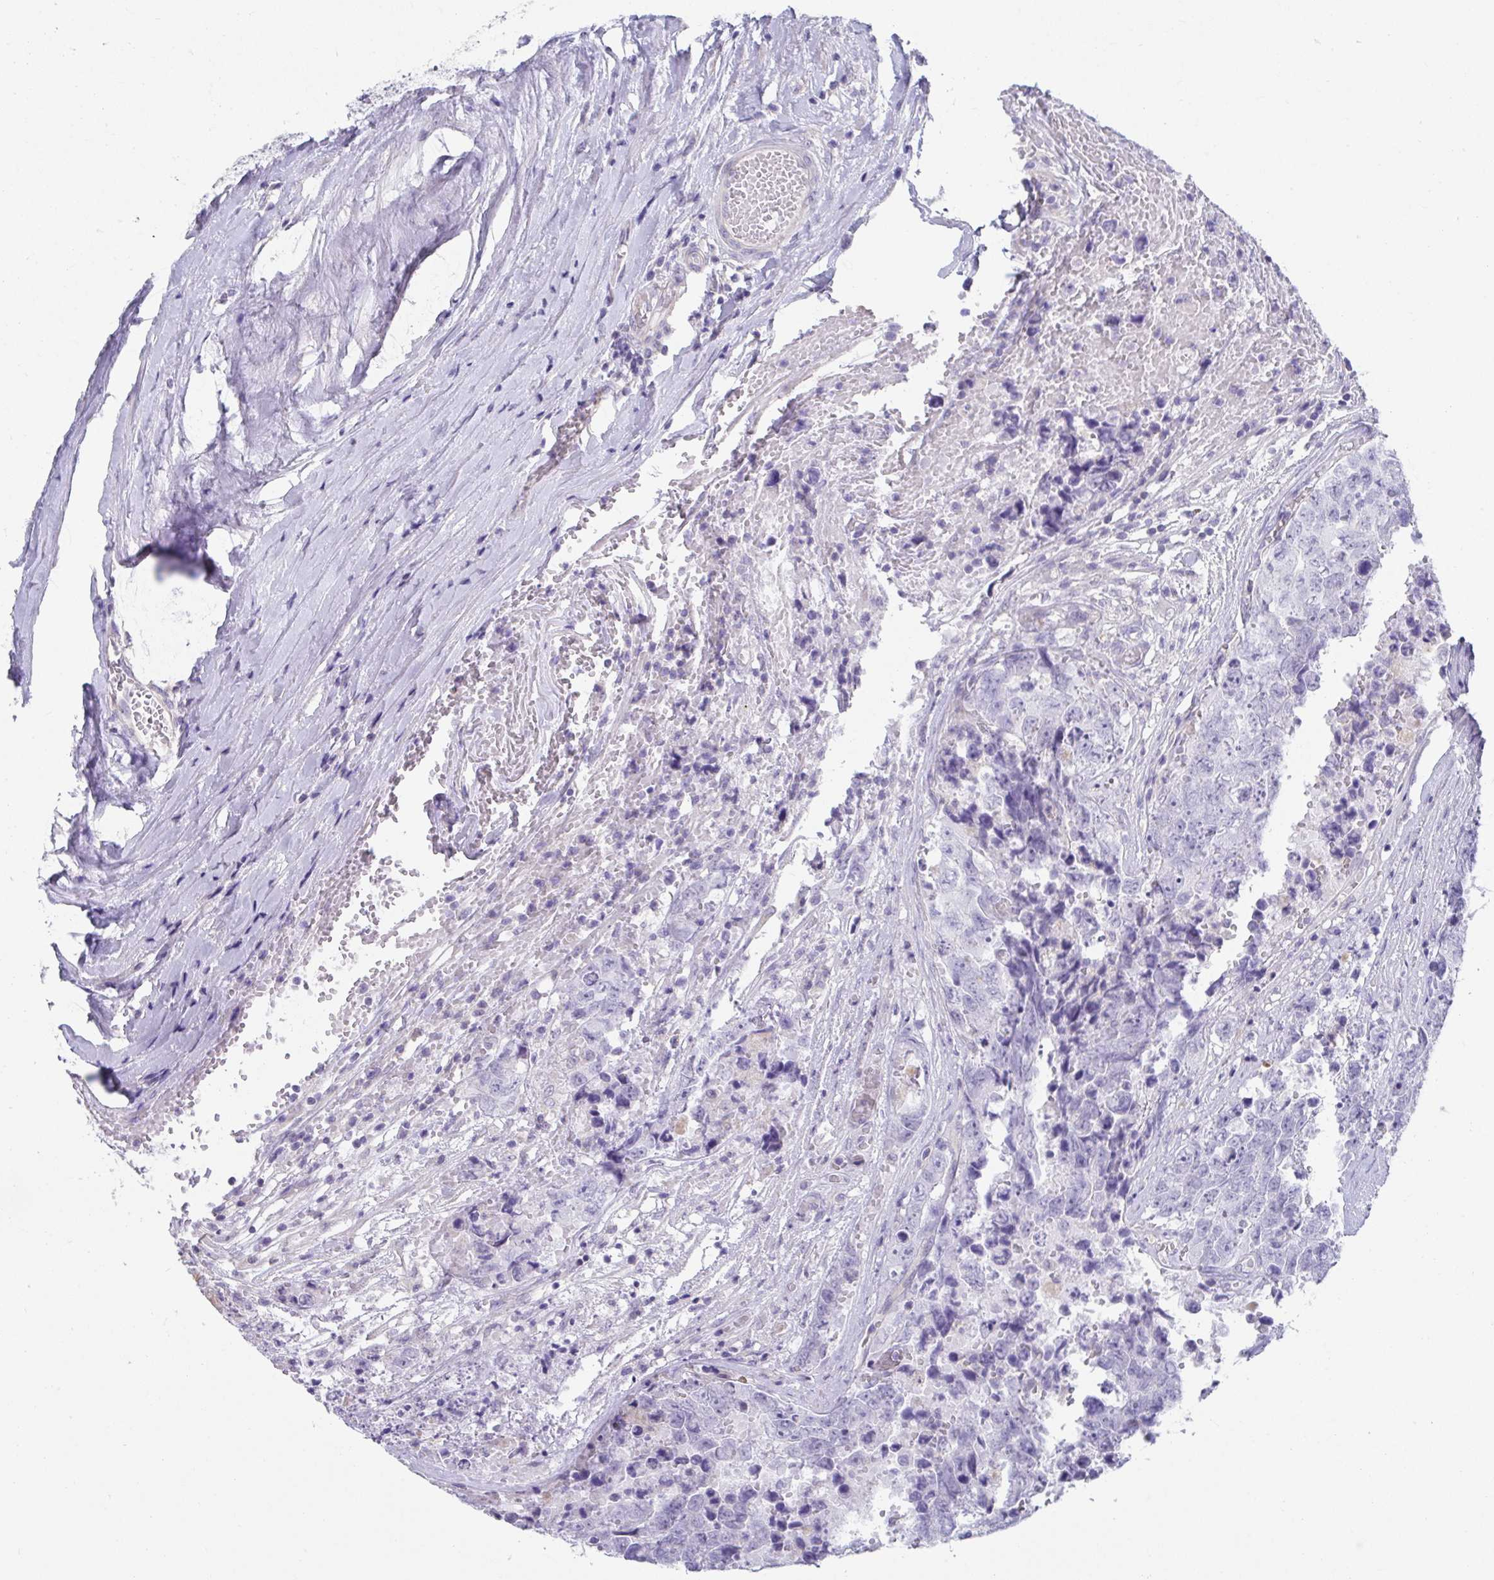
{"staining": {"intensity": "negative", "quantity": "none", "location": "none"}, "tissue": "testis cancer", "cell_type": "Tumor cells", "image_type": "cancer", "snomed": [{"axis": "morphology", "description": "Normal tissue, NOS"}, {"axis": "morphology", "description": "Carcinoma, Embryonal, NOS"}, {"axis": "topography", "description": "Testis"}, {"axis": "topography", "description": "Epididymis"}], "caption": "An immunohistochemistry (IHC) photomicrograph of testis cancer (embryonal carcinoma) is shown. There is no staining in tumor cells of testis cancer (embryonal carcinoma). The staining is performed using DAB brown chromogen with nuclei counter-stained in using hematoxylin.", "gene": "CXCR1", "patient": {"sex": "male", "age": 25}}